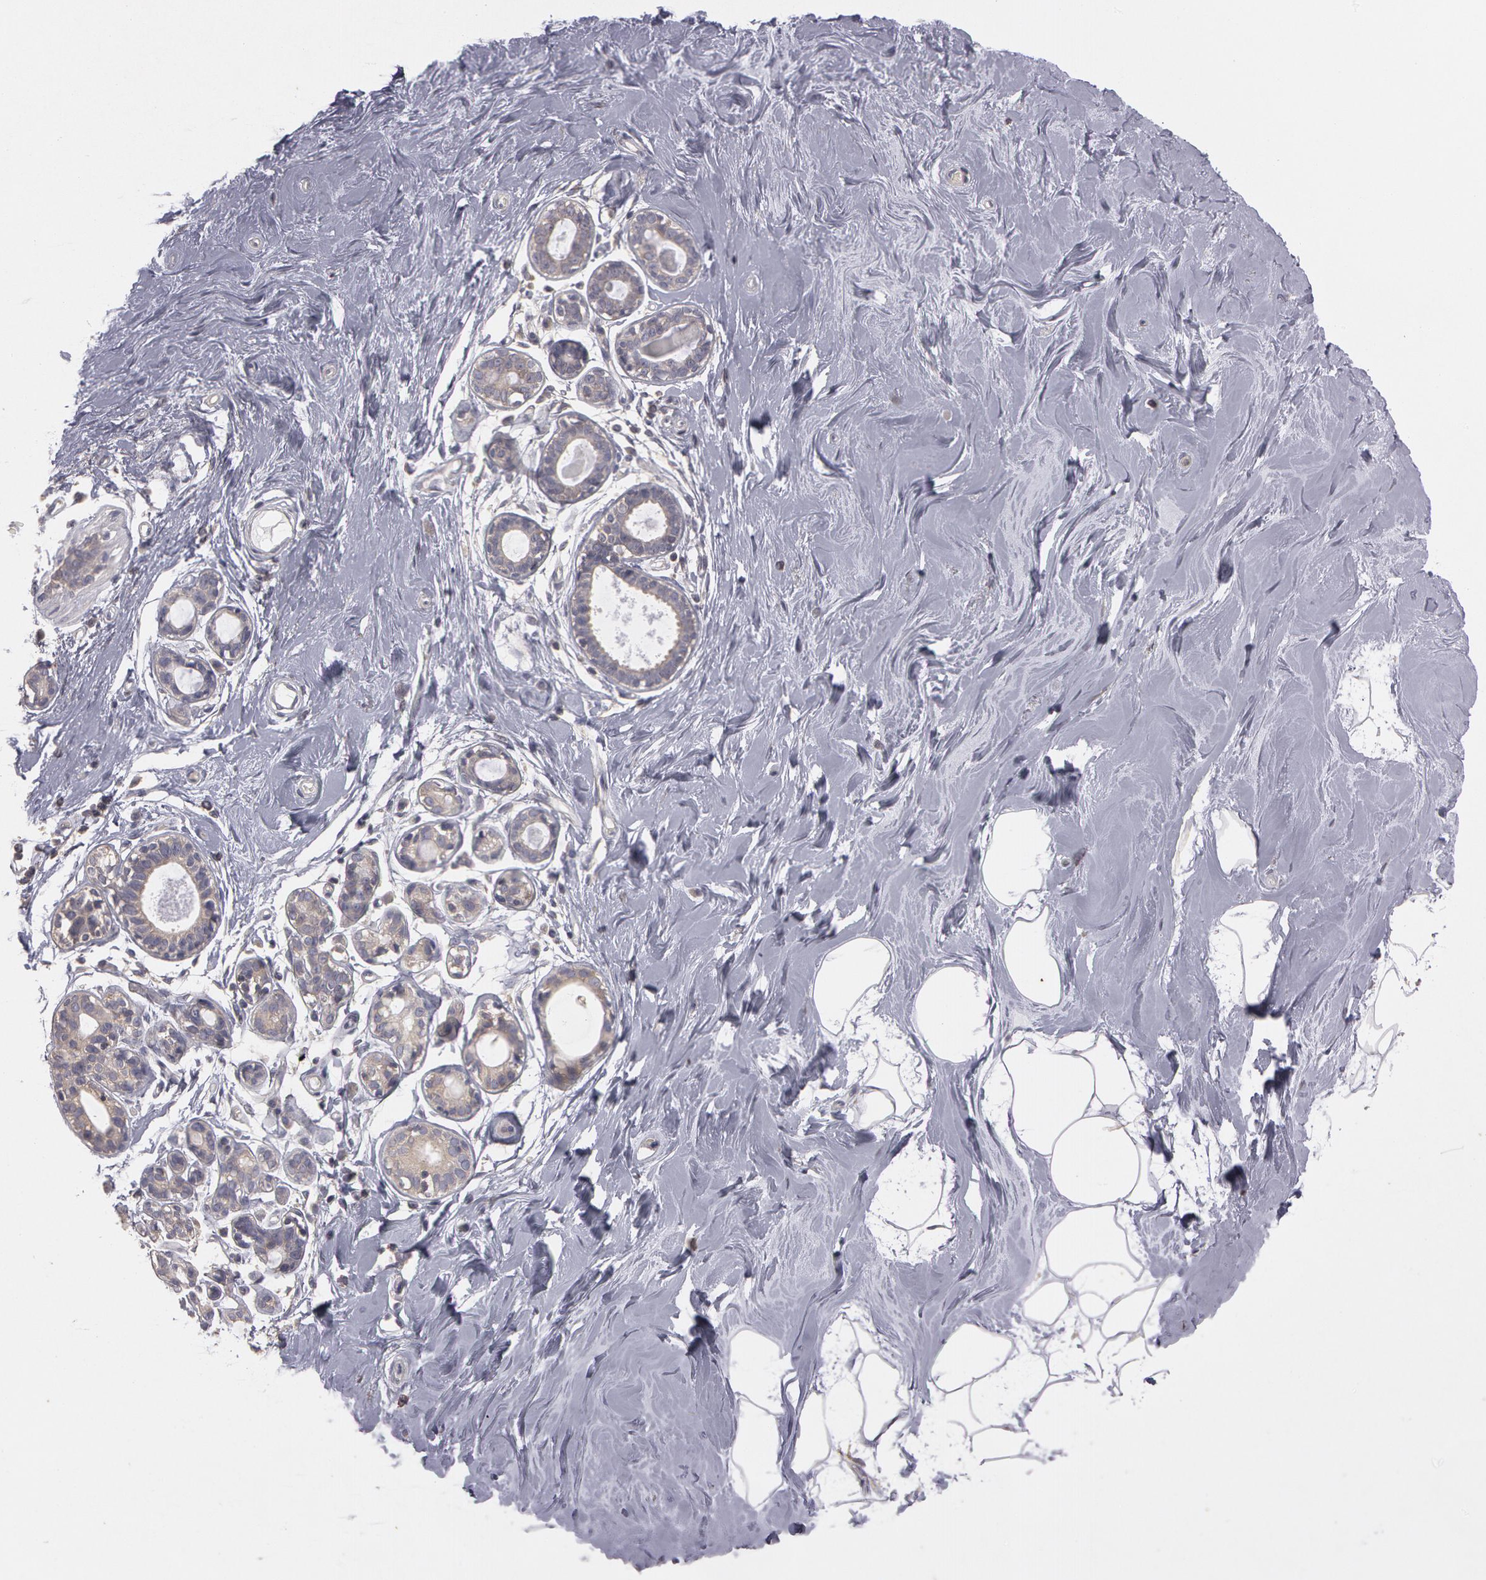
{"staining": {"intensity": "negative", "quantity": "none", "location": "none"}, "tissue": "adipose tissue", "cell_type": "Adipocytes", "image_type": "normal", "snomed": [{"axis": "morphology", "description": "Normal tissue, NOS"}, {"axis": "topography", "description": "Breast"}], "caption": "Immunohistochemical staining of unremarkable adipose tissue shows no significant staining in adipocytes.", "gene": "NEK9", "patient": {"sex": "female", "age": 44}}